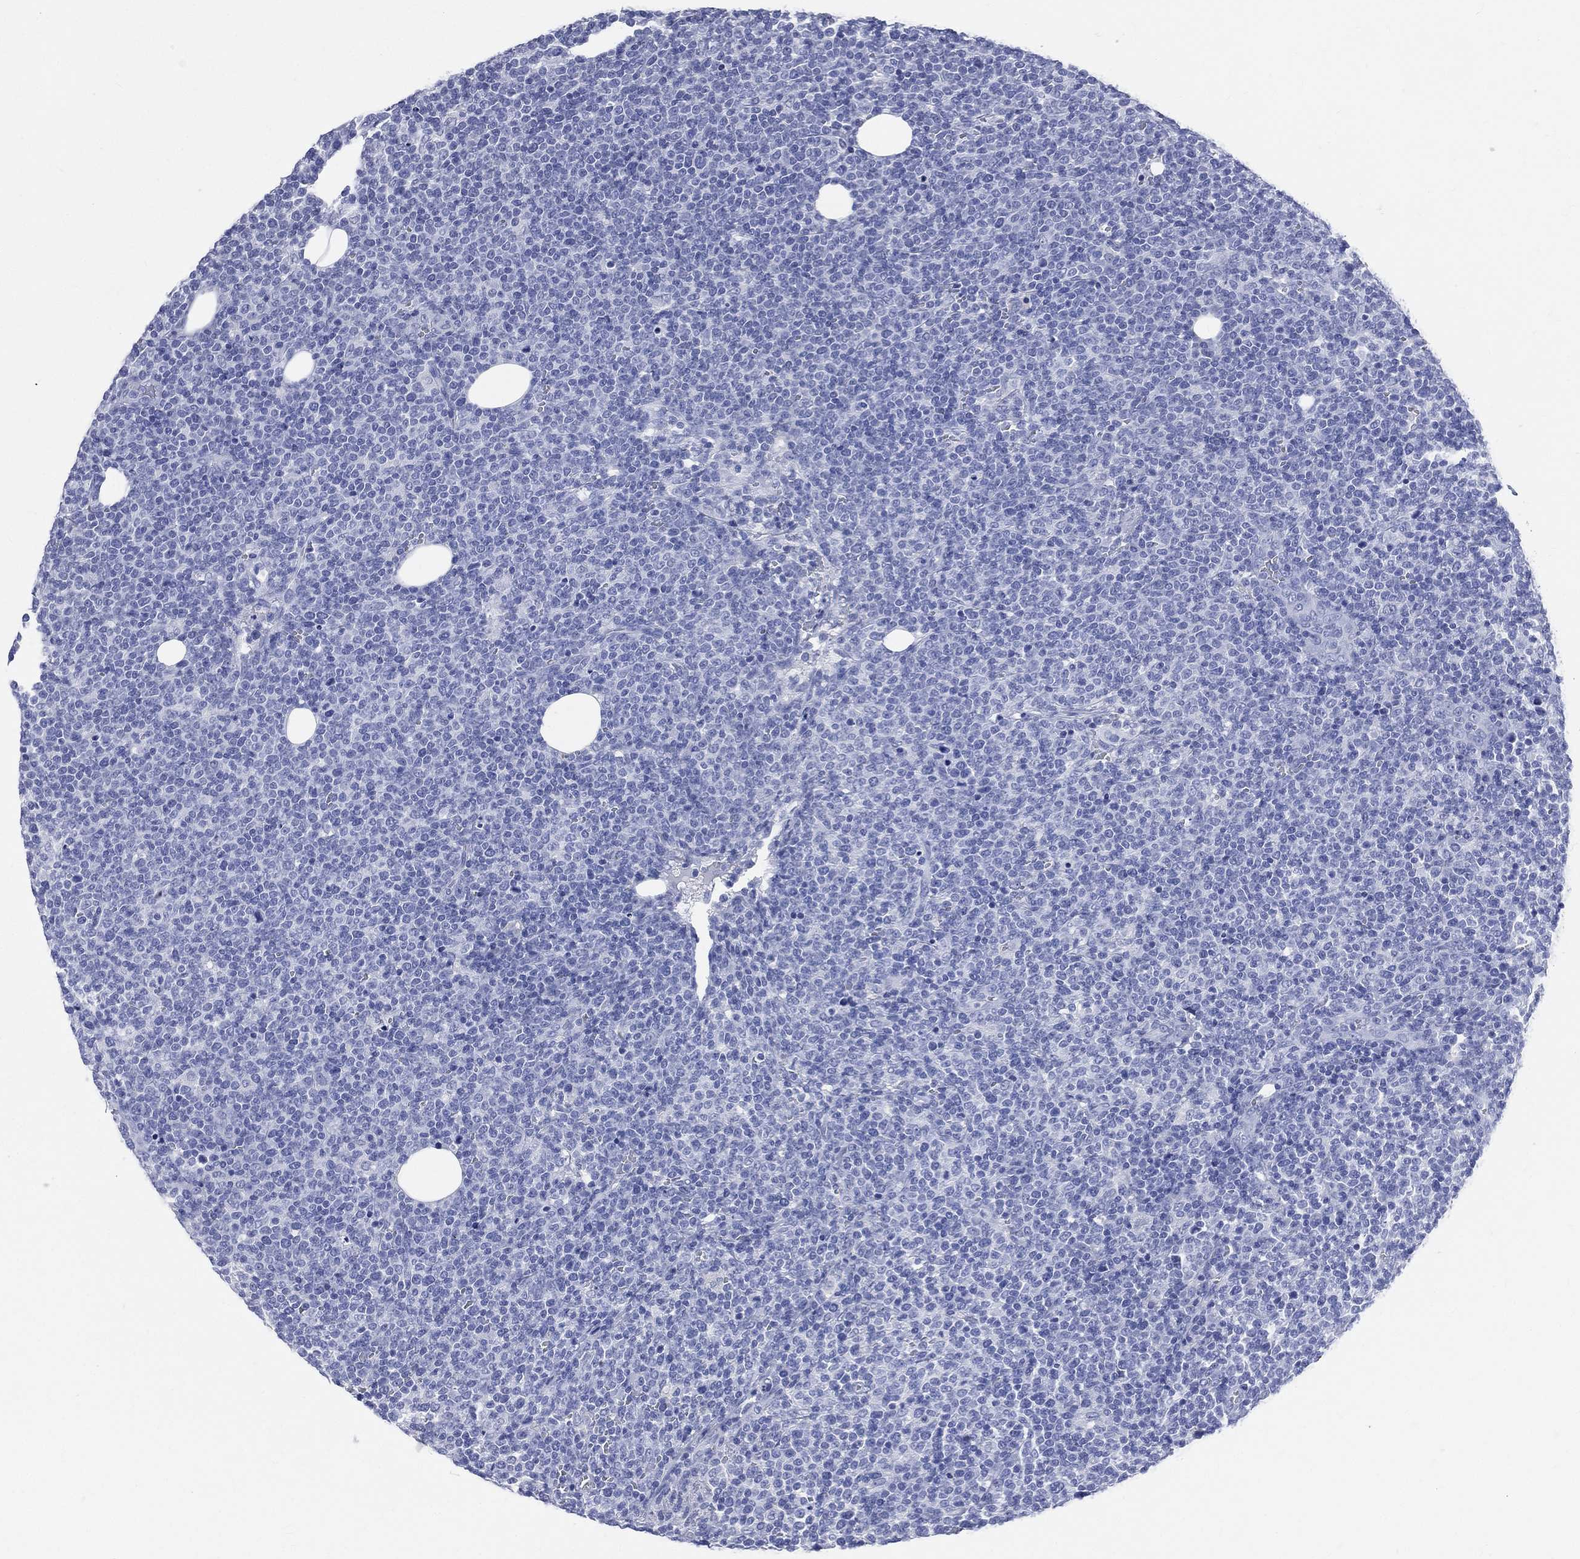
{"staining": {"intensity": "negative", "quantity": "none", "location": "none"}, "tissue": "lymphoma", "cell_type": "Tumor cells", "image_type": "cancer", "snomed": [{"axis": "morphology", "description": "Malignant lymphoma, non-Hodgkin's type, High grade"}, {"axis": "topography", "description": "Lymph node"}], "caption": "DAB (3,3'-diaminobenzidine) immunohistochemical staining of human lymphoma shows no significant staining in tumor cells. (Brightfield microscopy of DAB (3,3'-diaminobenzidine) immunohistochemistry at high magnification).", "gene": "SYP", "patient": {"sex": "male", "age": 61}}